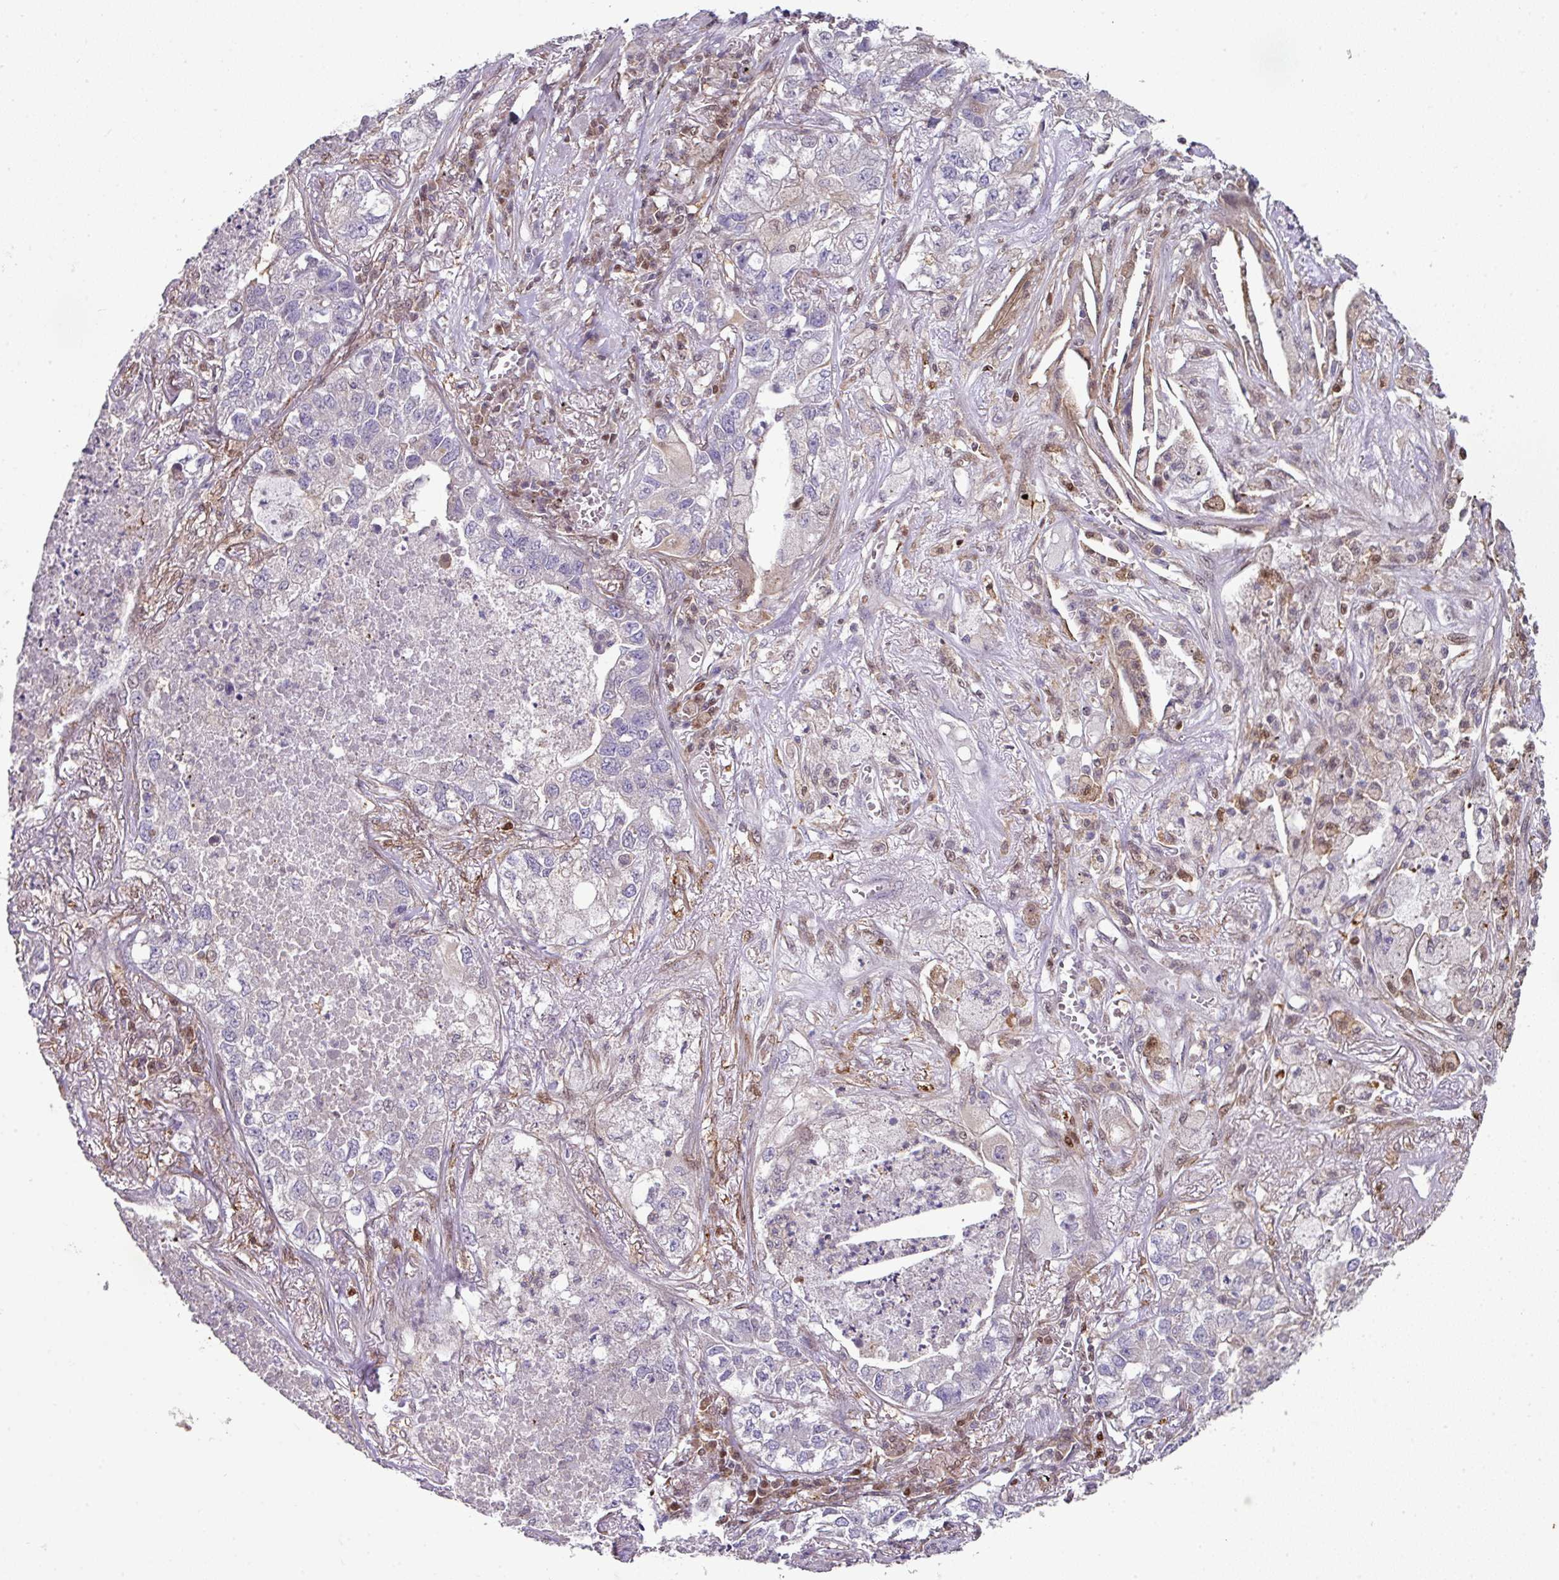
{"staining": {"intensity": "moderate", "quantity": "<25%", "location": "nuclear"}, "tissue": "lung cancer", "cell_type": "Tumor cells", "image_type": "cancer", "snomed": [{"axis": "morphology", "description": "Adenocarcinoma, NOS"}, {"axis": "topography", "description": "Lung"}], "caption": "This image demonstrates immunohistochemistry (IHC) staining of human lung cancer (adenocarcinoma), with low moderate nuclear positivity in approximately <25% of tumor cells.", "gene": "ANKRD18A", "patient": {"sex": "male", "age": 49}}